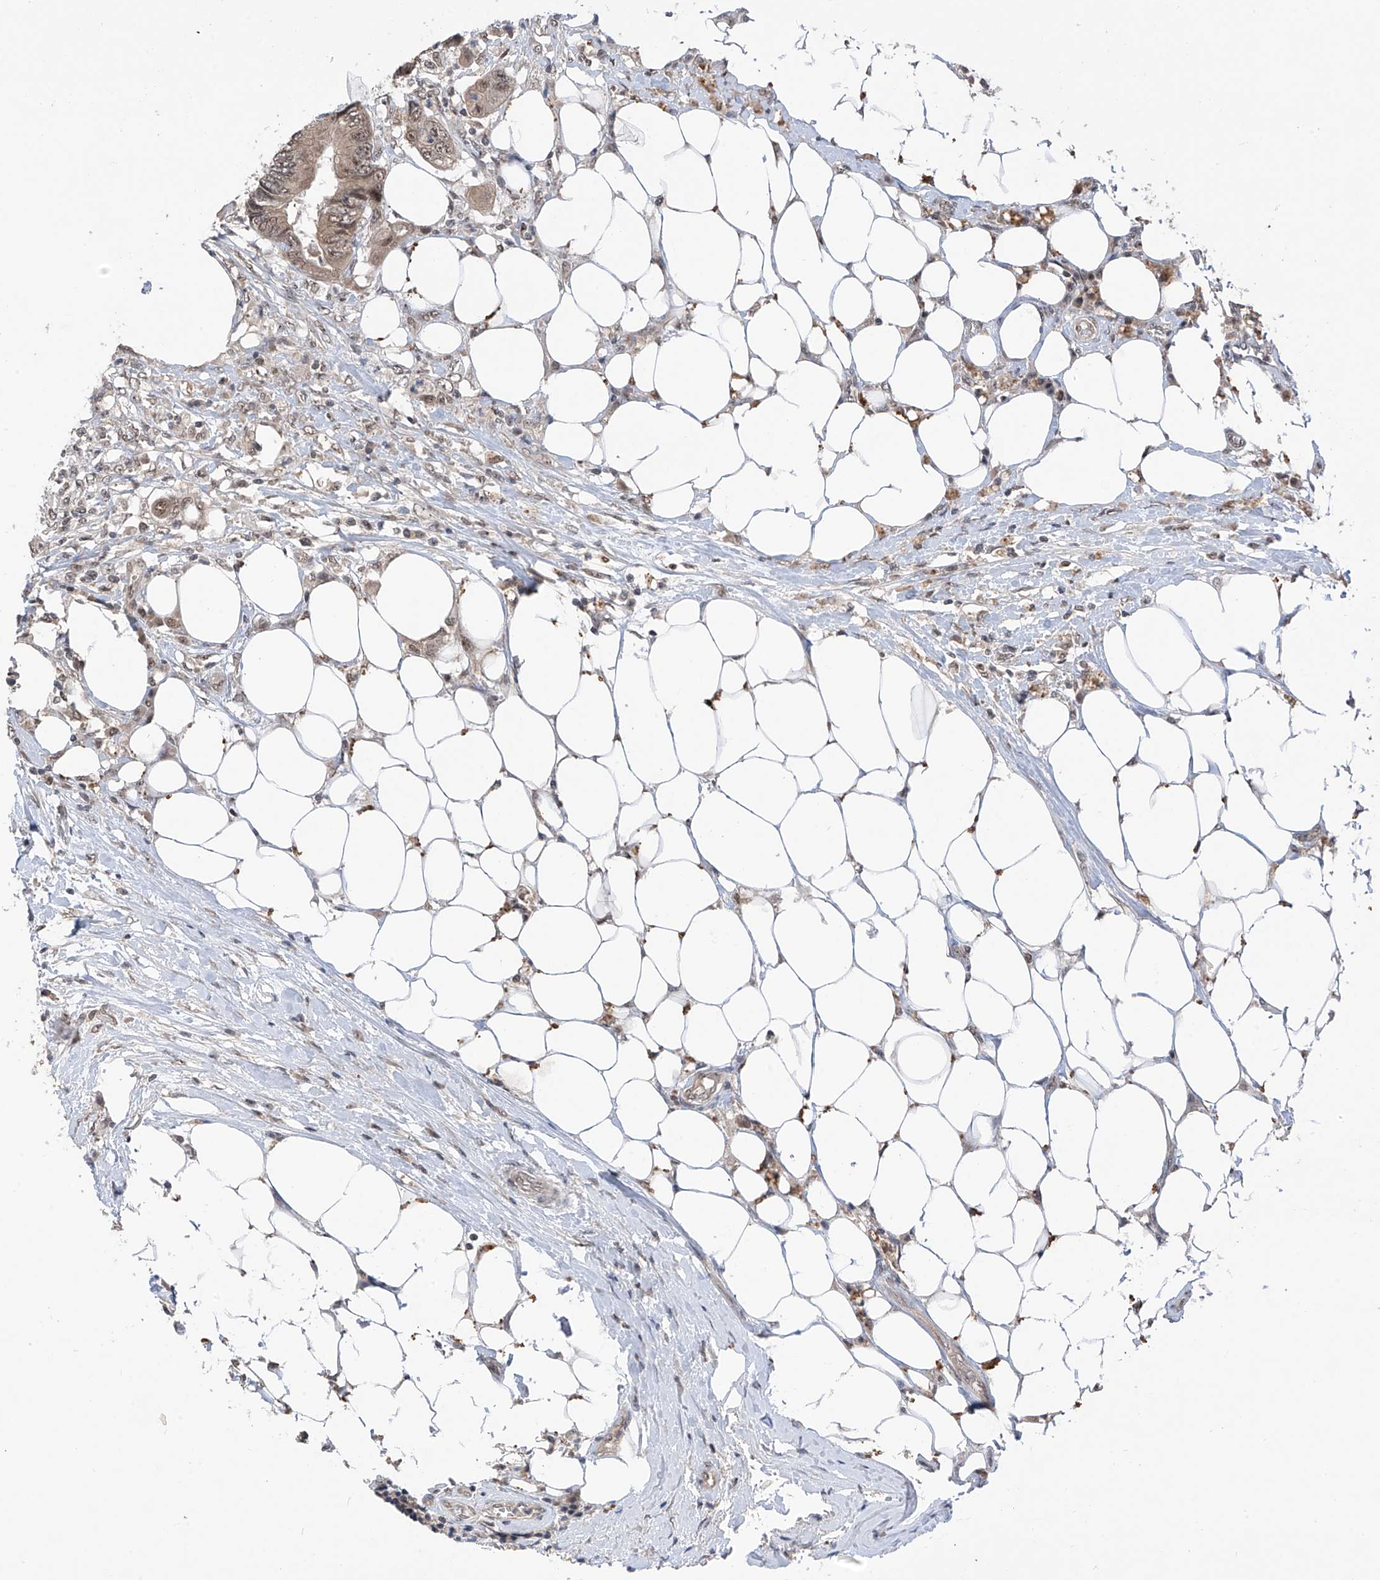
{"staining": {"intensity": "moderate", "quantity": ">75%", "location": "nuclear"}, "tissue": "colorectal cancer", "cell_type": "Tumor cells", "image_type": "cancer", "snomed": [{"axis": "morphology", "description": "Adenocarcinoma, NOS"}, {"axis": "topography", "description": "Colon"}], "caption": "A brown stain shows moderate nuclear staining of a protein in colorectal adenocarcinoma tumor cells.", "gene": "RPAIN", "patient": {"sex": "male", "age": 71}}